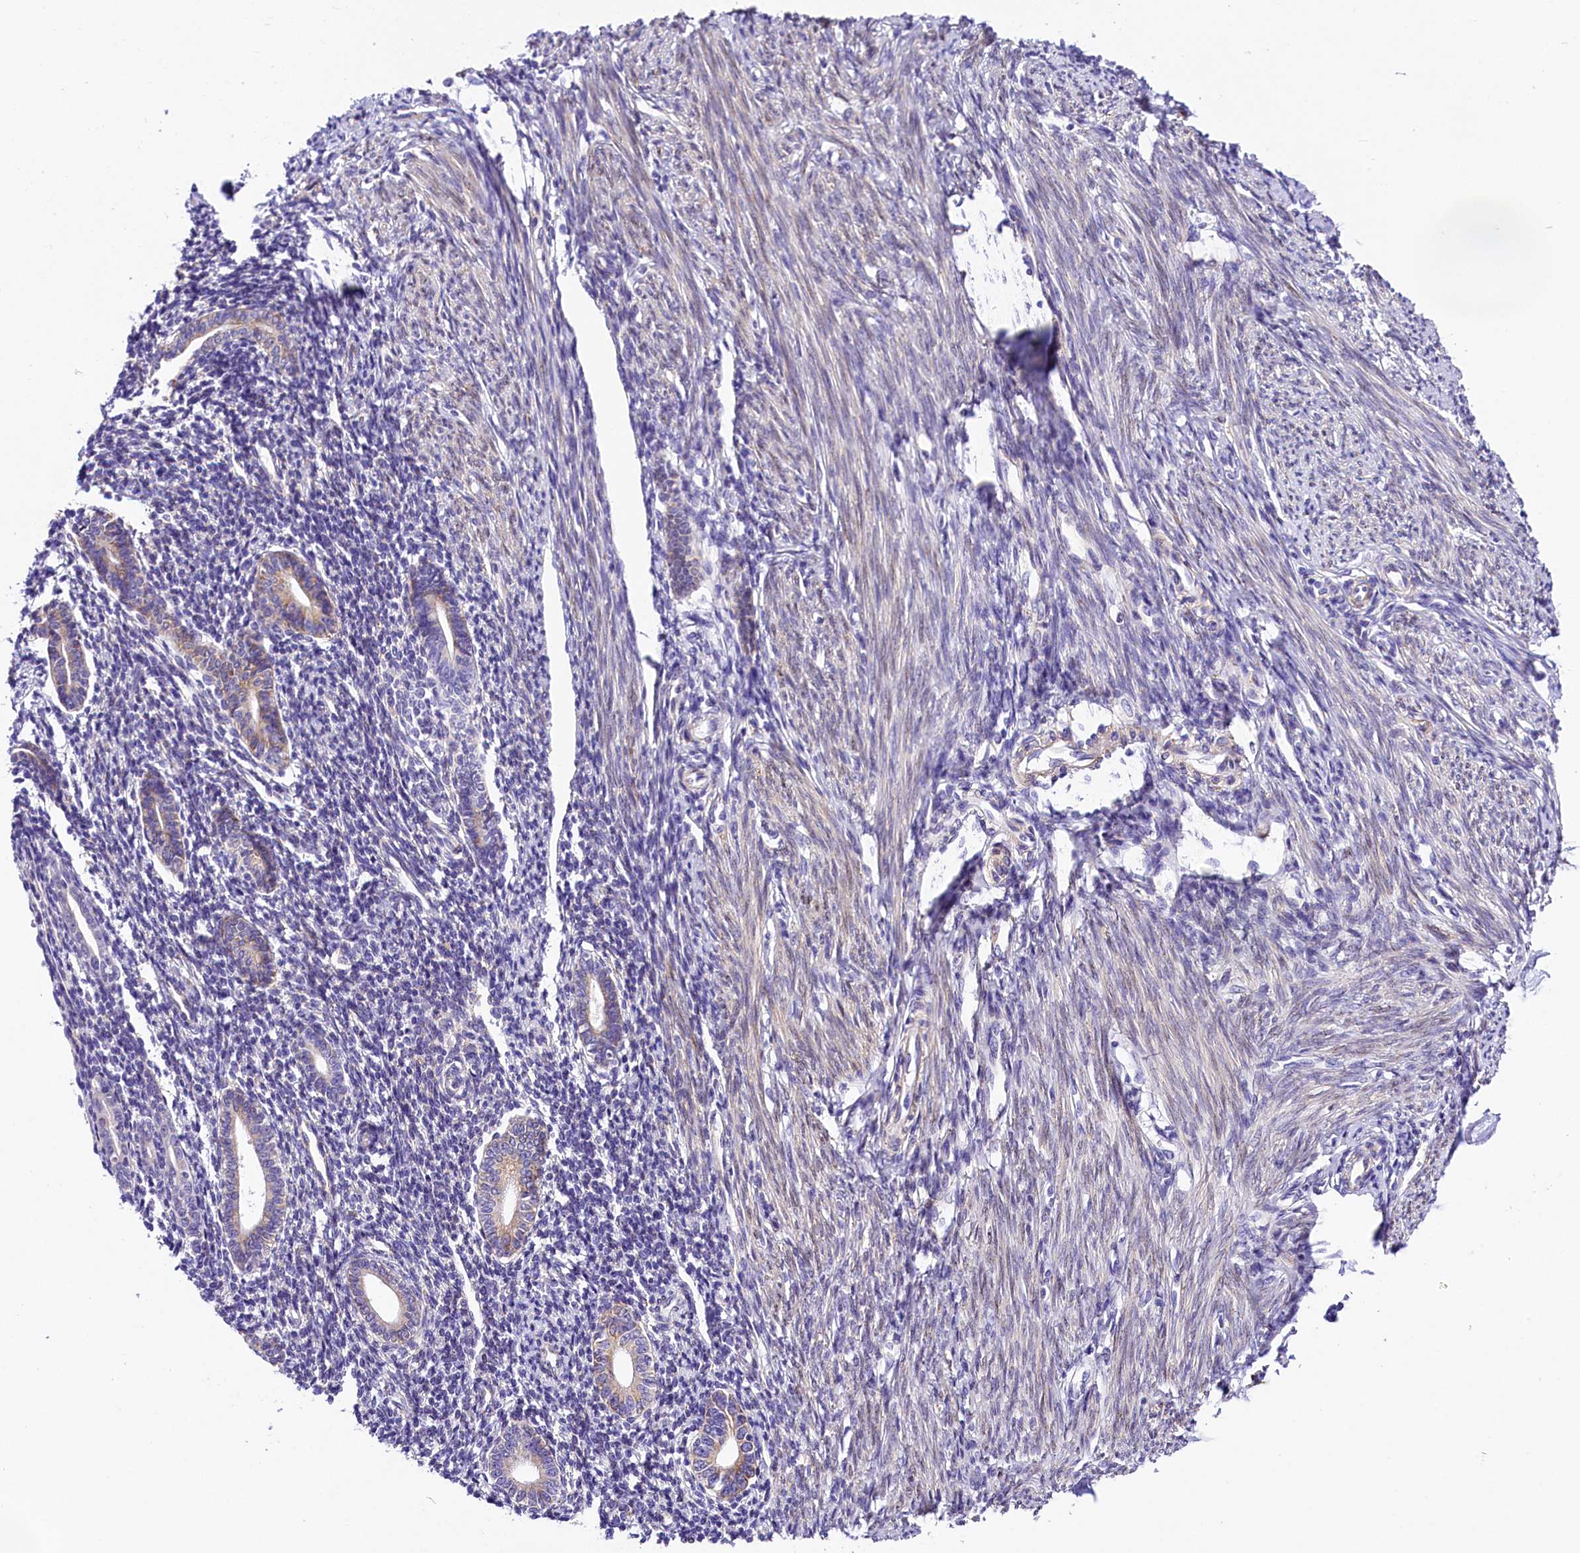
{"staining": {"intensity": "negative", "quantity": "none", "location": "none"}, "tissue": "endometrium", "cell_type": "Cells in endometrial stroma", "image_type": "normal", "snomed": [{"axis": "morphology", "description": "Normal tissue, NOS"}, {"axis": "topography", "description": "Endometrium"}], "caption": "This is an immunohistochemistry histopathology image of benign endometrium. There is no staining in cells in endometrial stroma.", "gene": "ITGA1", "patient": {"sex": "female", "age": 56}}